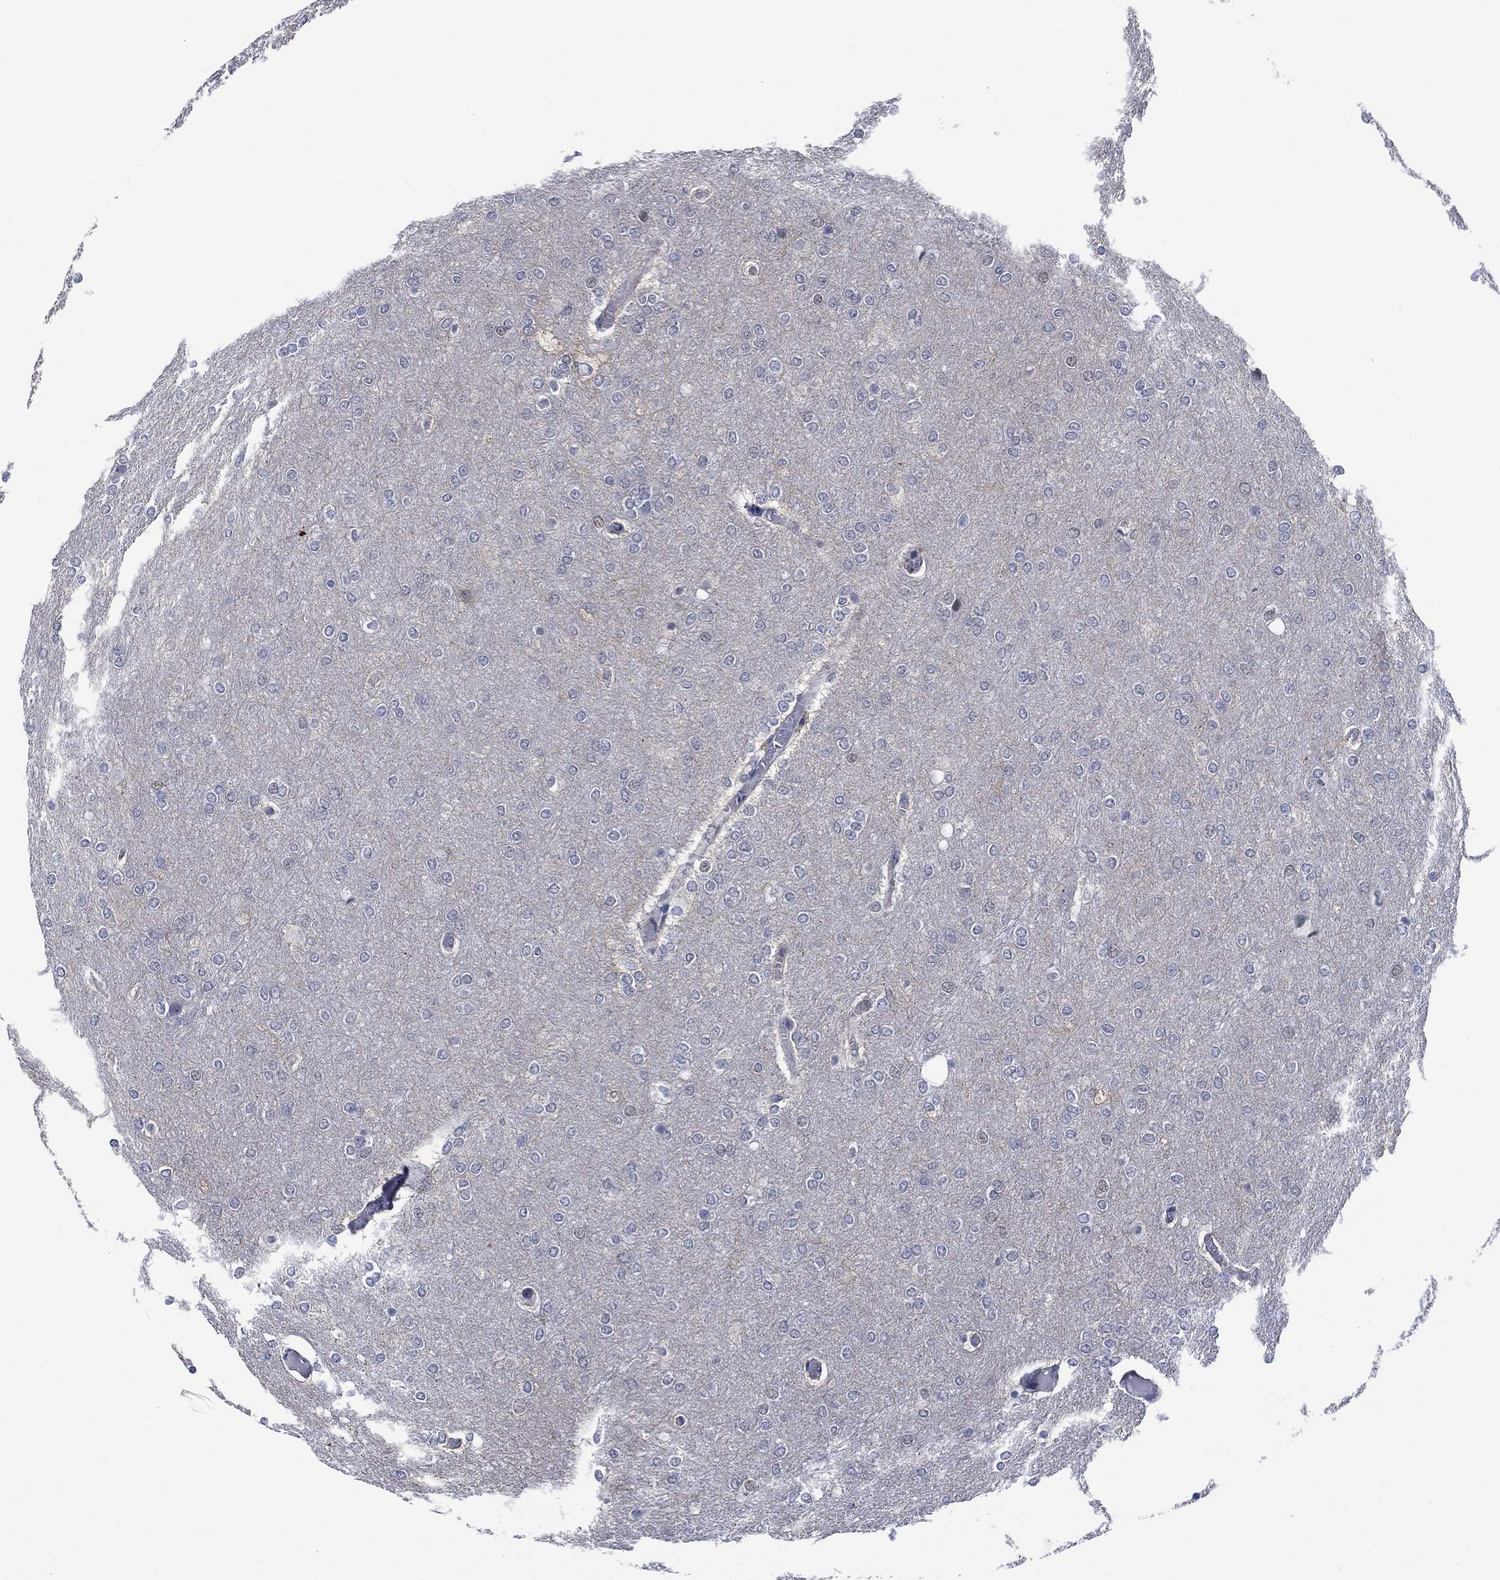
{"staining": {"intensity": "negative", "quantity": "none", "location": "none"}, "tissue": "glioma", "cell_type": "Tumor cells", "image_type": "cancer", "snomed": [{"axis": "morphology", "description": "Glioma, malignant, High grade"}, {"axis": "topography", "description": "Brain"}], "caption": "Tumor cells are negative for brown protein staining in malignant glioma (high-grade).", "gene": "SLC4A4", "patient": {"sex": "female", "age": 61}}